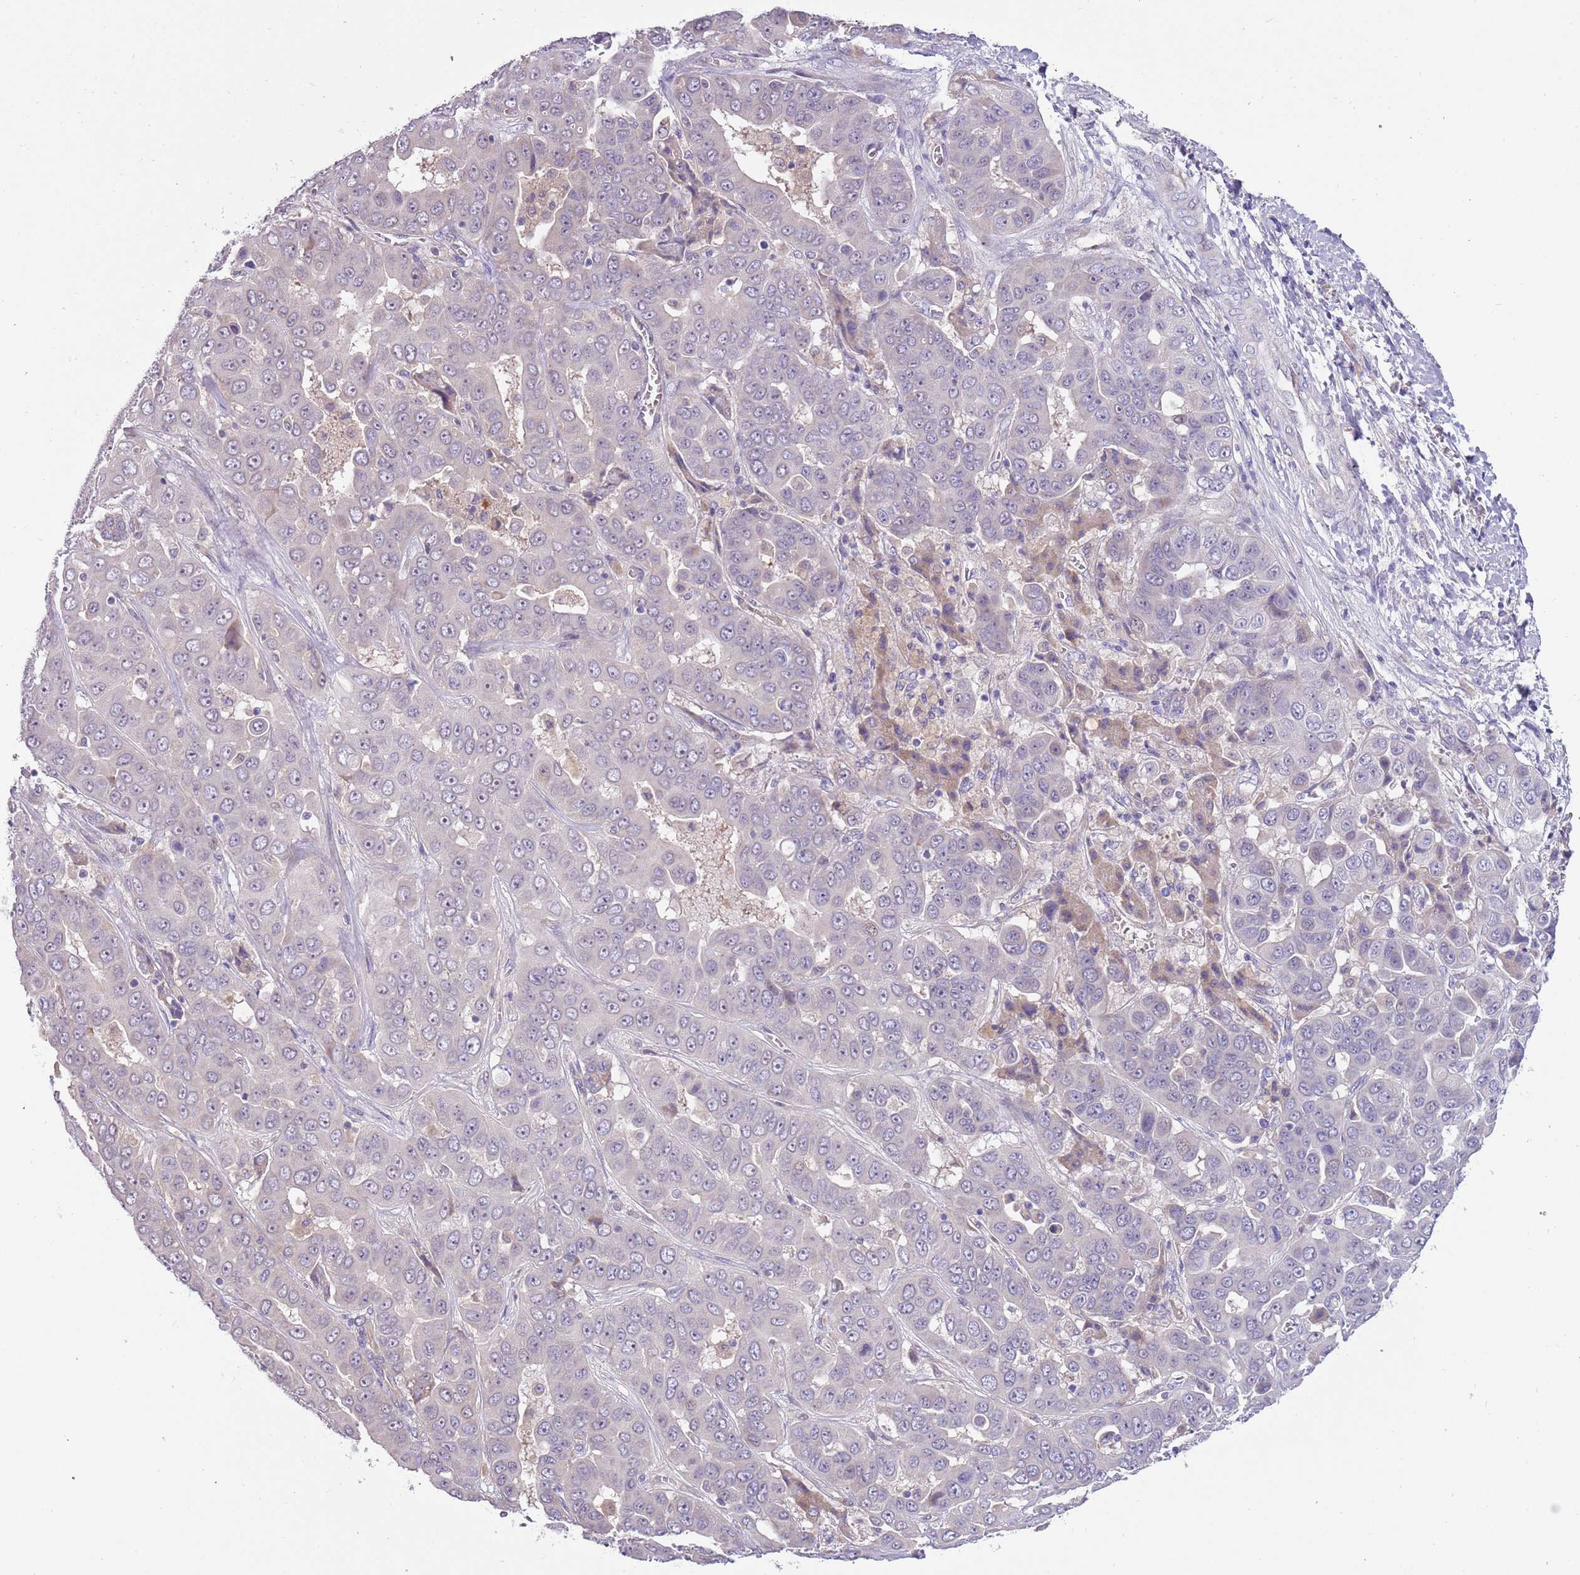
{"staining": {"intensity": "negative", "quantity": "none", "location": "none"}, "tissue": "liver cancer", "cell_type": "Tumor cells", "image_type": "cancer", "snomed": [{"axis": "morphology", "description": "Cholangiocarcinoma"}, {"axis": "topography", "description": "Liver"}], "caption": "This is a histopathology image of immunohistochemistry staining of cholangiocarcinoma (liver), which shows no positivity in tumor cells.", "gene": "CABYR", "patient": {"sex": "female", "age": 52}}